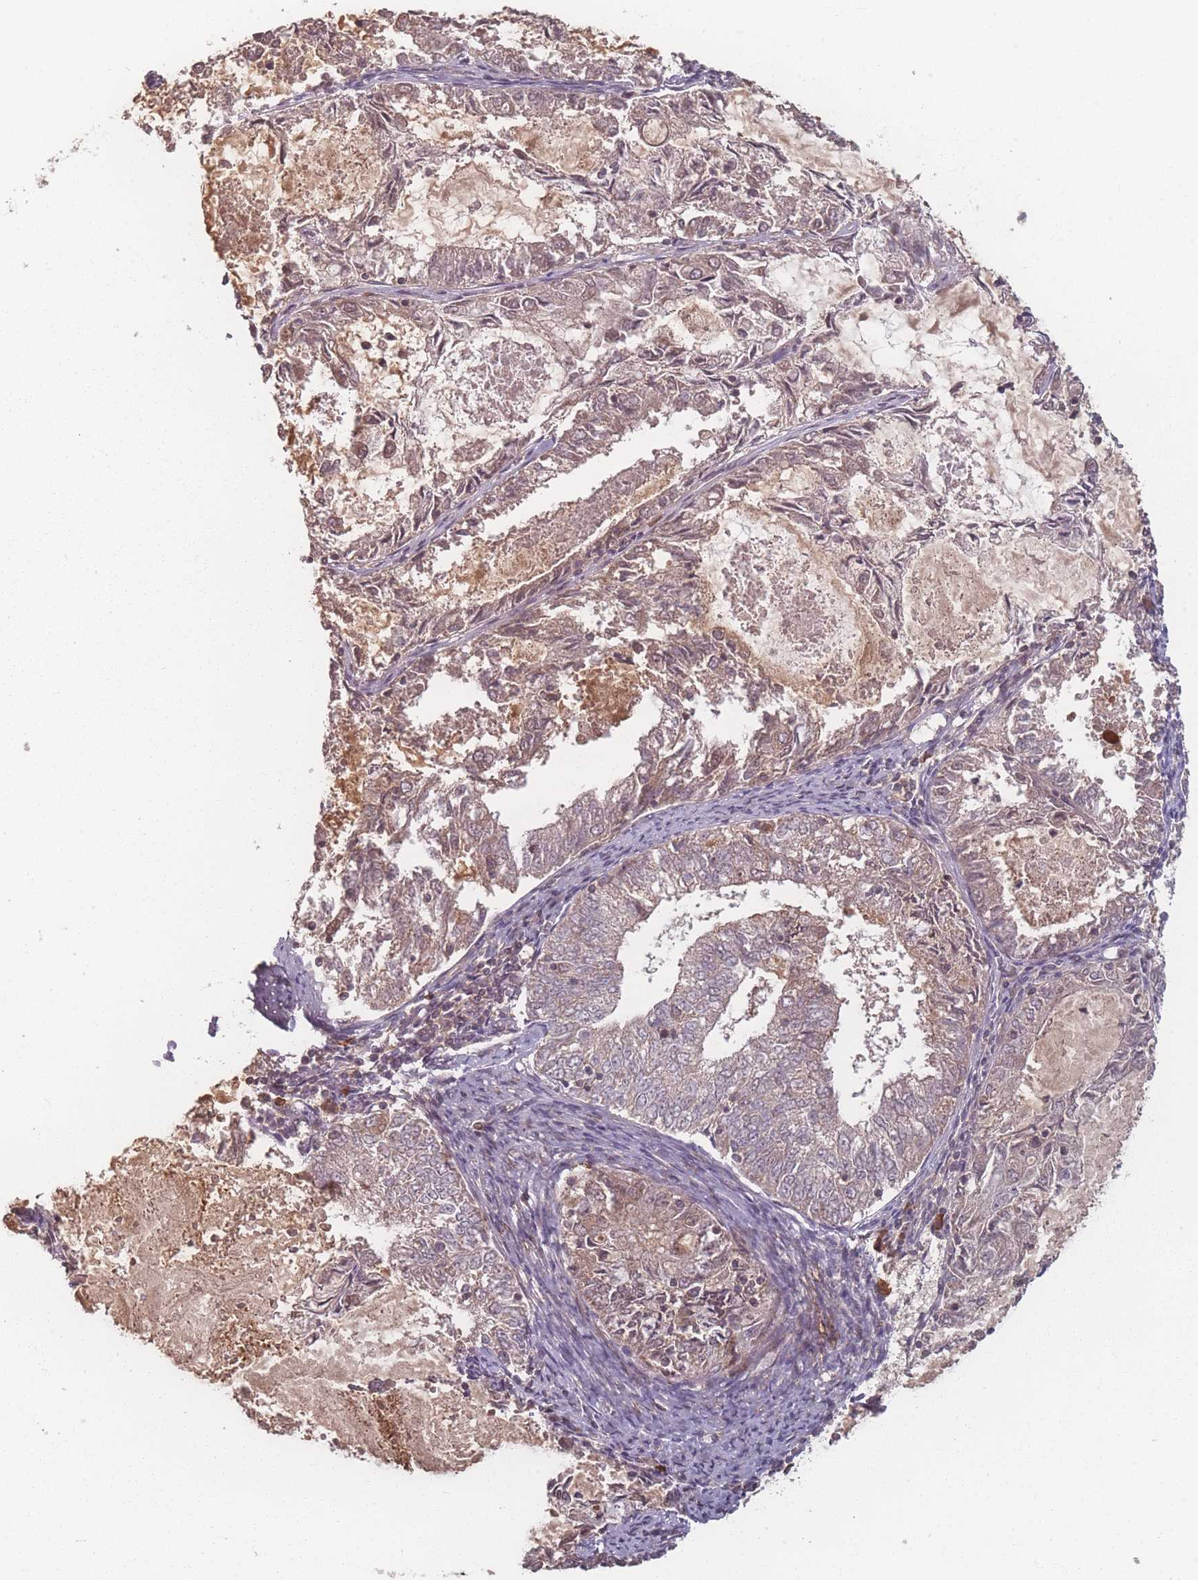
{"staining": {"intensity": "weak", "quantity": "25%-75%", "location": "cytoplasmic/membranous"}, "tissue": "endometrial cancer", "cell_type": "Tumor cells", "image_type": "cancer", "snomed": [{"axis": "morphology", "description": "Adenocarcinoma, NOS"}, {"axis": "topography", "description": "Endometrium"}], "caption": "Immunohistochemistry (DAB) staining of endometrial cancer demonstrates weak cytoplasmic/membranous protein staining in about 25%-75% of tumor cells. Using DAB (brown) and hematoxylin (blue) stains, captured at high magnification using brightfield microscopy.", "gene": "HAGH", "patient": {"sex": "female", "age": 57}}